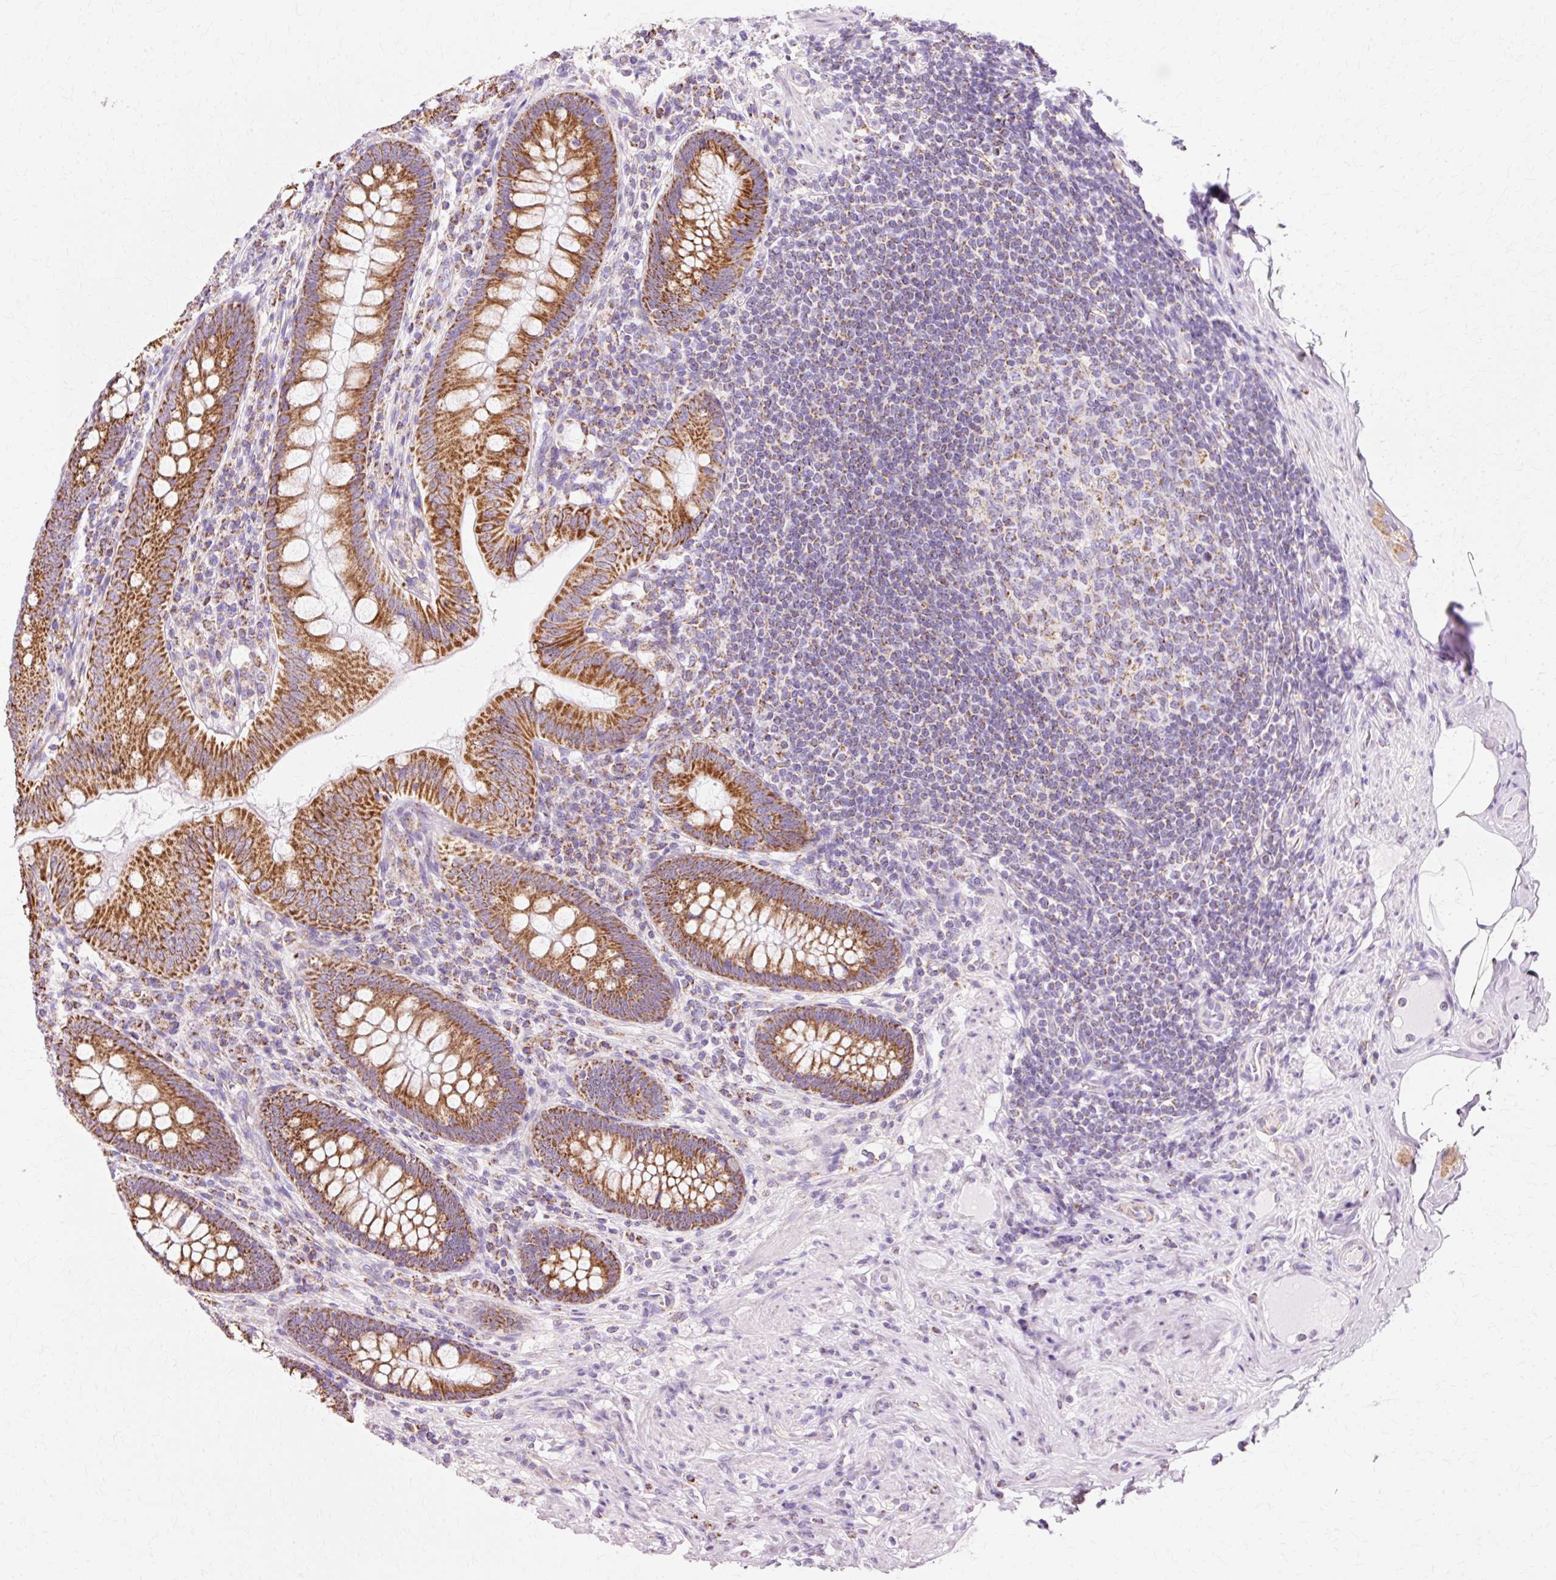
{"staining": {"intensity": "strong", "quantity": ">75%", "location": "cytoplasmic/membranous"}, "tissue": "appendix", "cell_type": "Glandular cells", "image_type": "normal", "snomed": [{"axis": "morphology", "description": "Normal tissue, NOS"}, {"axis": "topography", "description": "Appendix"}], "caption": "Protein staining exhibits strong cytoplasmic/membranous positivity in about >75% of glandular cells in unremarkable appendix. (Brightfield microscopy of DAB IHC at high magnification).", "gene": "ATP5PO", "patient": {"sex": "male", "age": 71}}